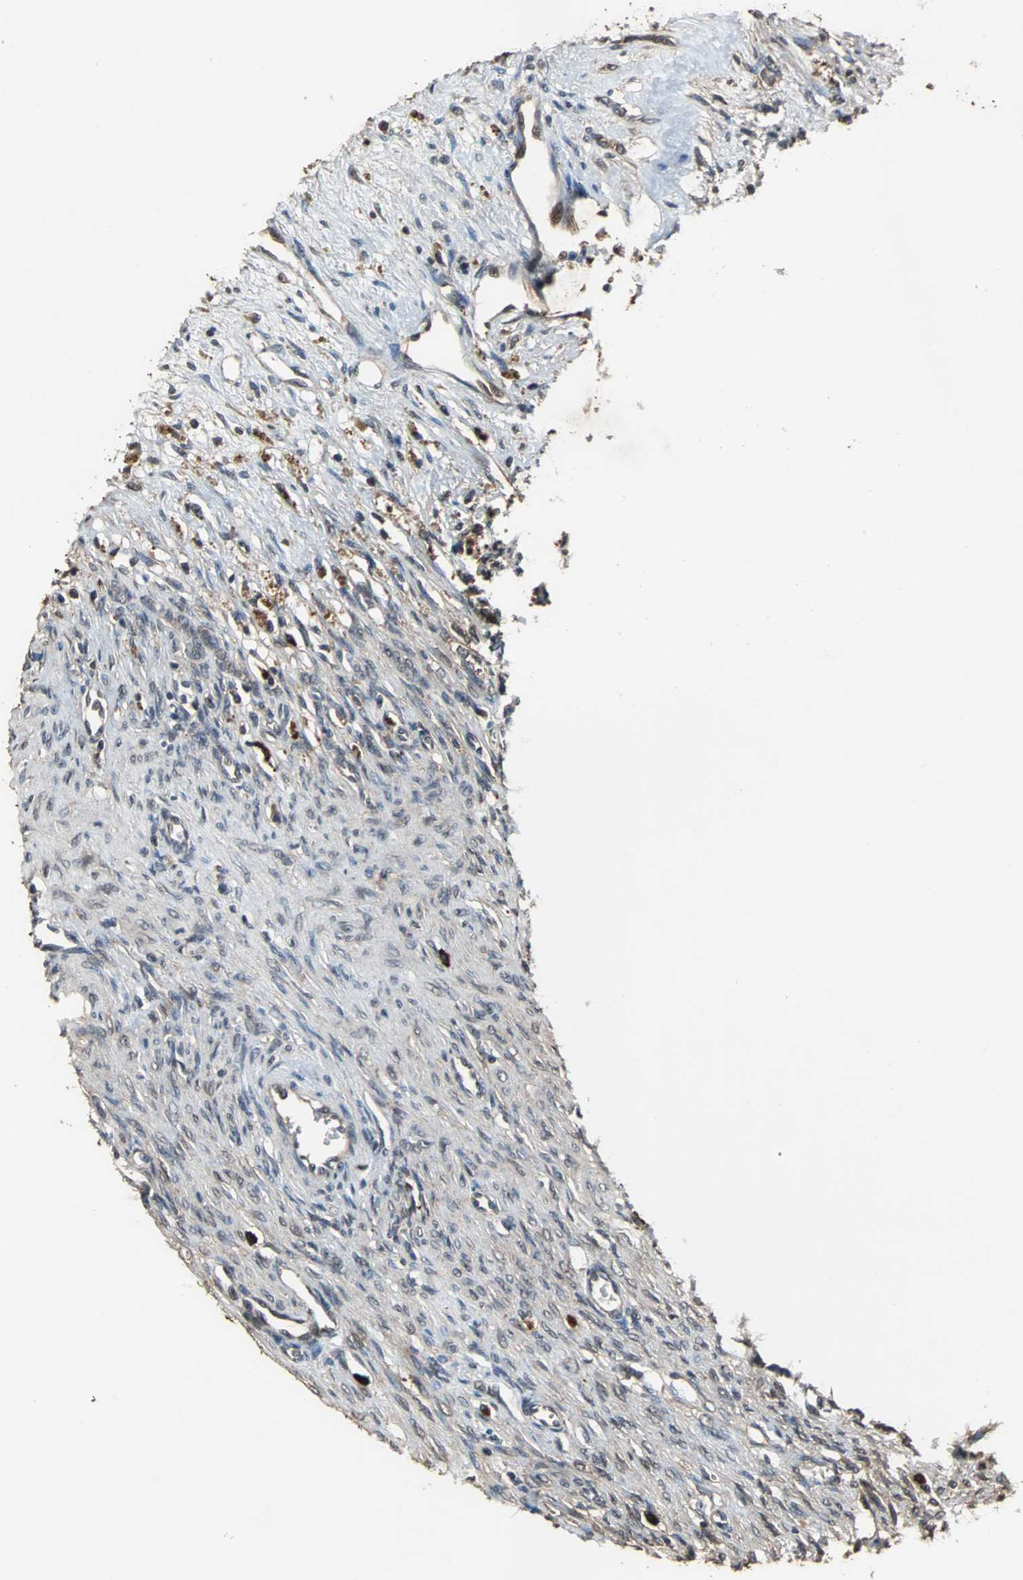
{"staining": {"intensity": "strong", "quantity": ">75%", "location": "cytoplasmic/membranous,nuclear"}, "tissue": "ovary", "cell_type": "Ovarian stroma cells", "image_type": "normal", "snomed": [{"axis": "morphology", "description": "Normal tissue, NOS"}, {"axis": "topography", "description": "Ovary"}], "caption": "Immunohistochemistry micrograph of unremarkable human ovary stained for a protein (brown), which demonstrates high levels of strong cytoplasmic/membranous,nuclear staining in about >75% of ovarian stroma cells.", "gene": "NDRG1", "patient": {"sex": "female", "age": 33}}